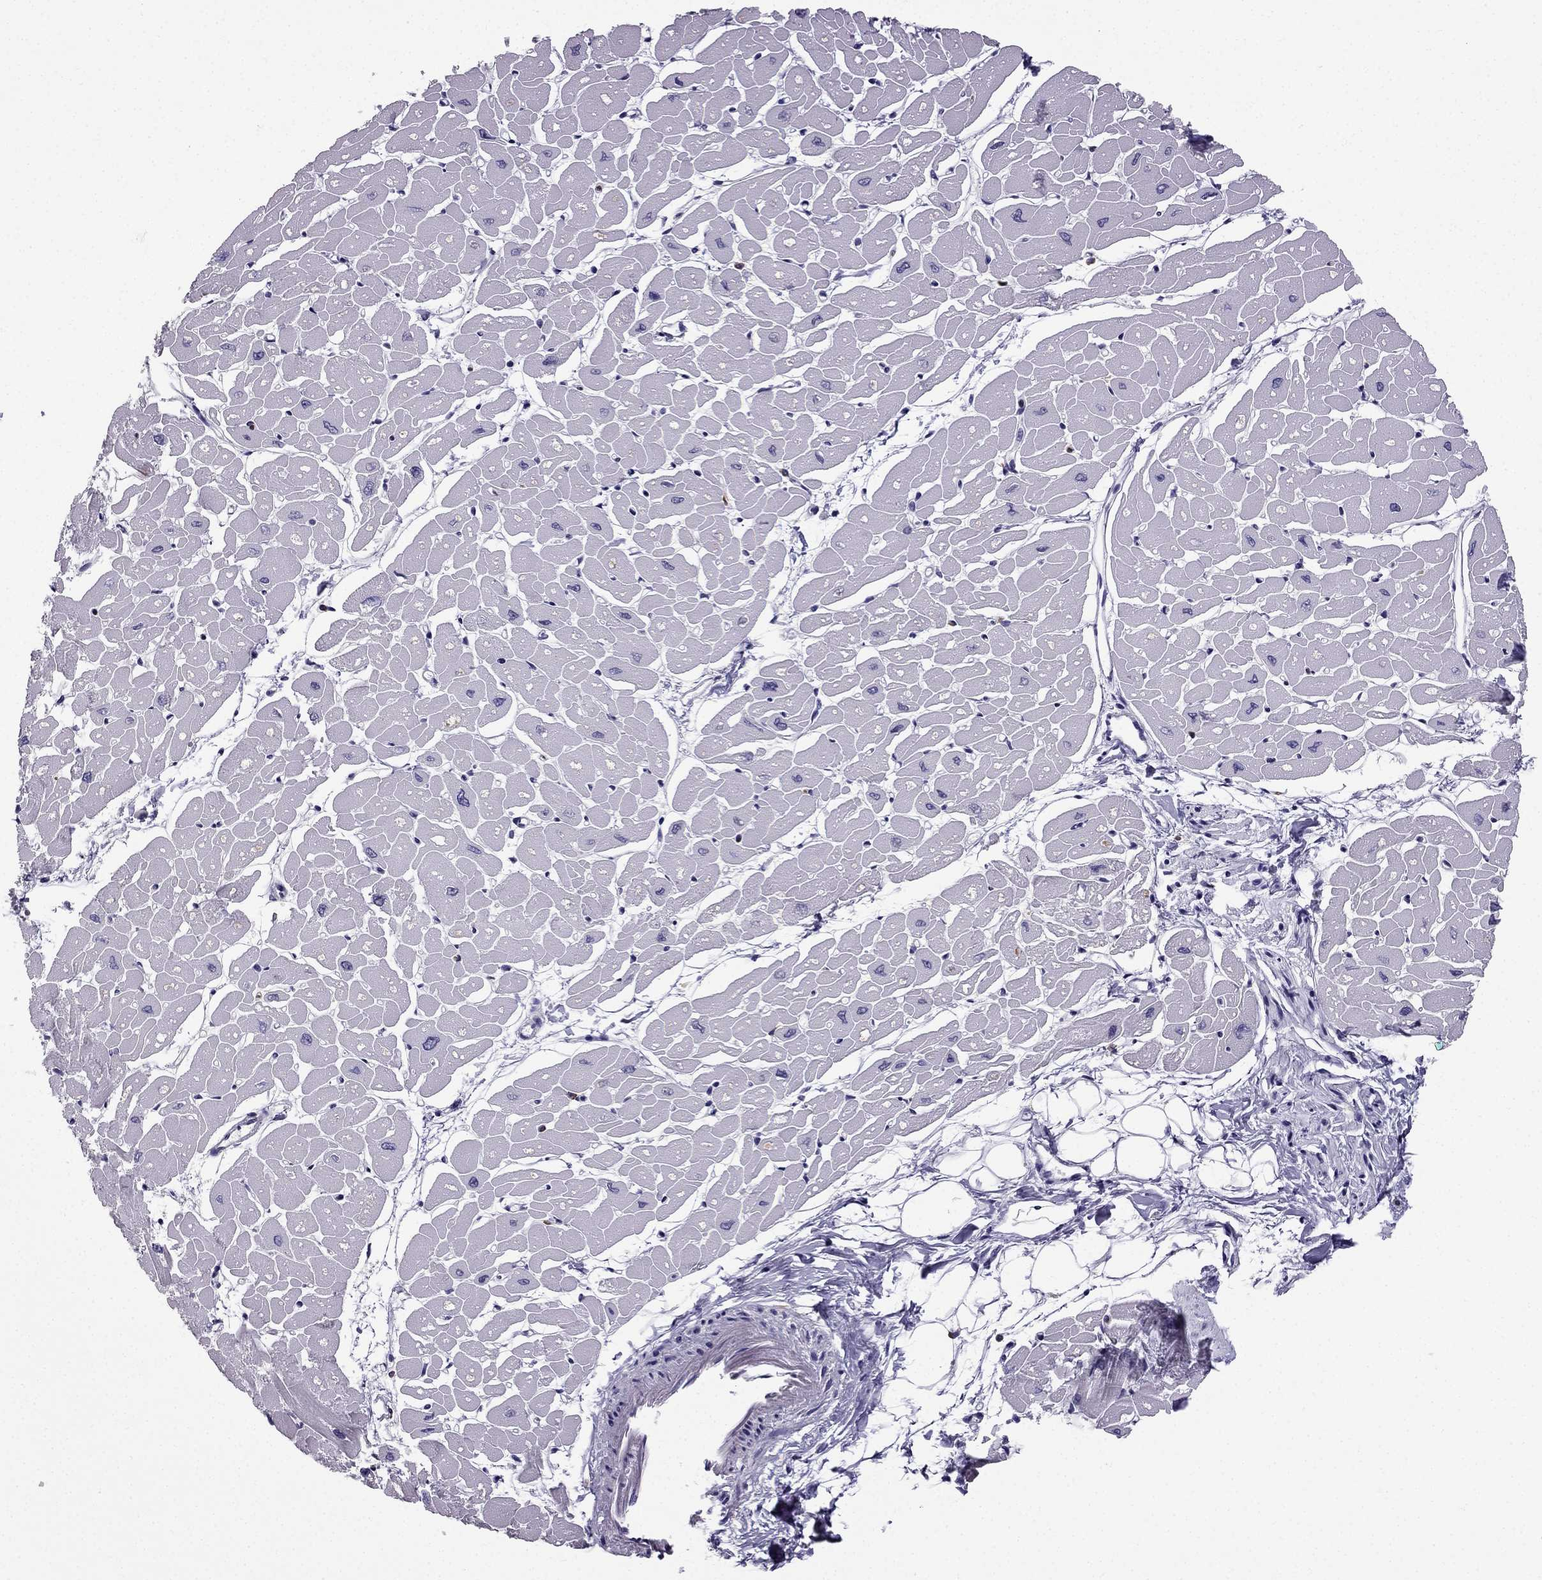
{"staining": {"intensity": "negative", "quantity": "none", "location": "none"}, "tissue": "heart muscle", "cell_type": "Cardiomyocytes", "image_type": "normal", "snomed": [{"axis": "morphology", "description": "Normal tissue, NOS"}, {"axis": "topography", "description": "Heart"}], "caption": "This is a image of immunohistochemistry (IHC) staining of normal heart muscle, which shows no positivity in cardiomyocytes.", "gene": "CCK", "patient": {"sex": "male", "age": 57}}